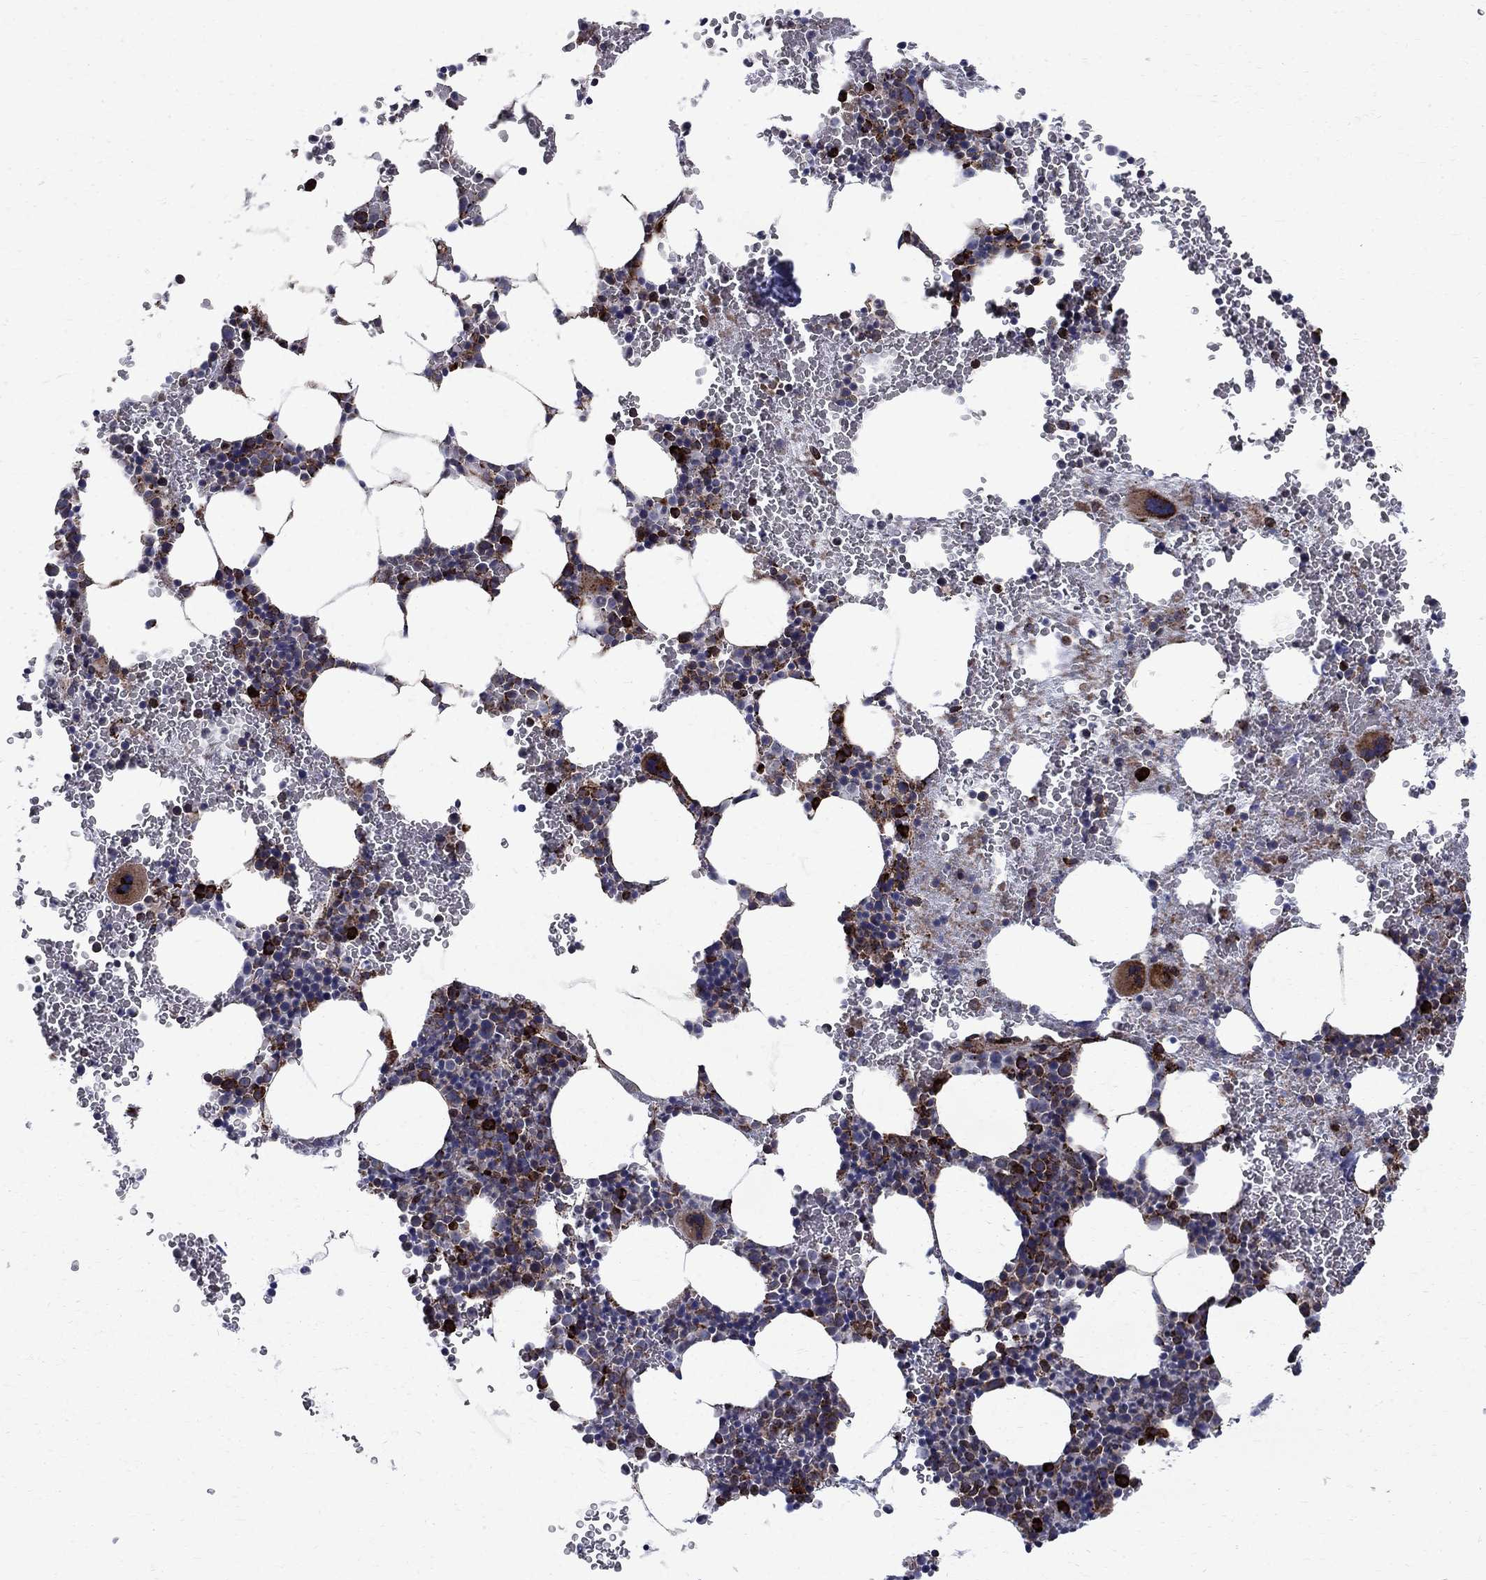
{"staining": {"intensity": "strong", "quantity": "<25%", "location": "cytoplasmic/membranous,nuclear"}, "tissue": "bone marrow", "cell_type": "Hematopoietic cells", "image_type": "normal", "snomed": [{"axis": "morphology", "description": "Normal tissue, NOS"}, {"axis": "topography", "description": "Bone marrow"}], "caption": "Bone marrow stained for a protein reveals strong cytoplasmic/membranous,nuclear positivity in hematopoietic cells. Ihc stains the protein in brown and the nuclei are stained blue.", "gene": "CAB39L", "patient": {"sex": "male", "age": 50}}